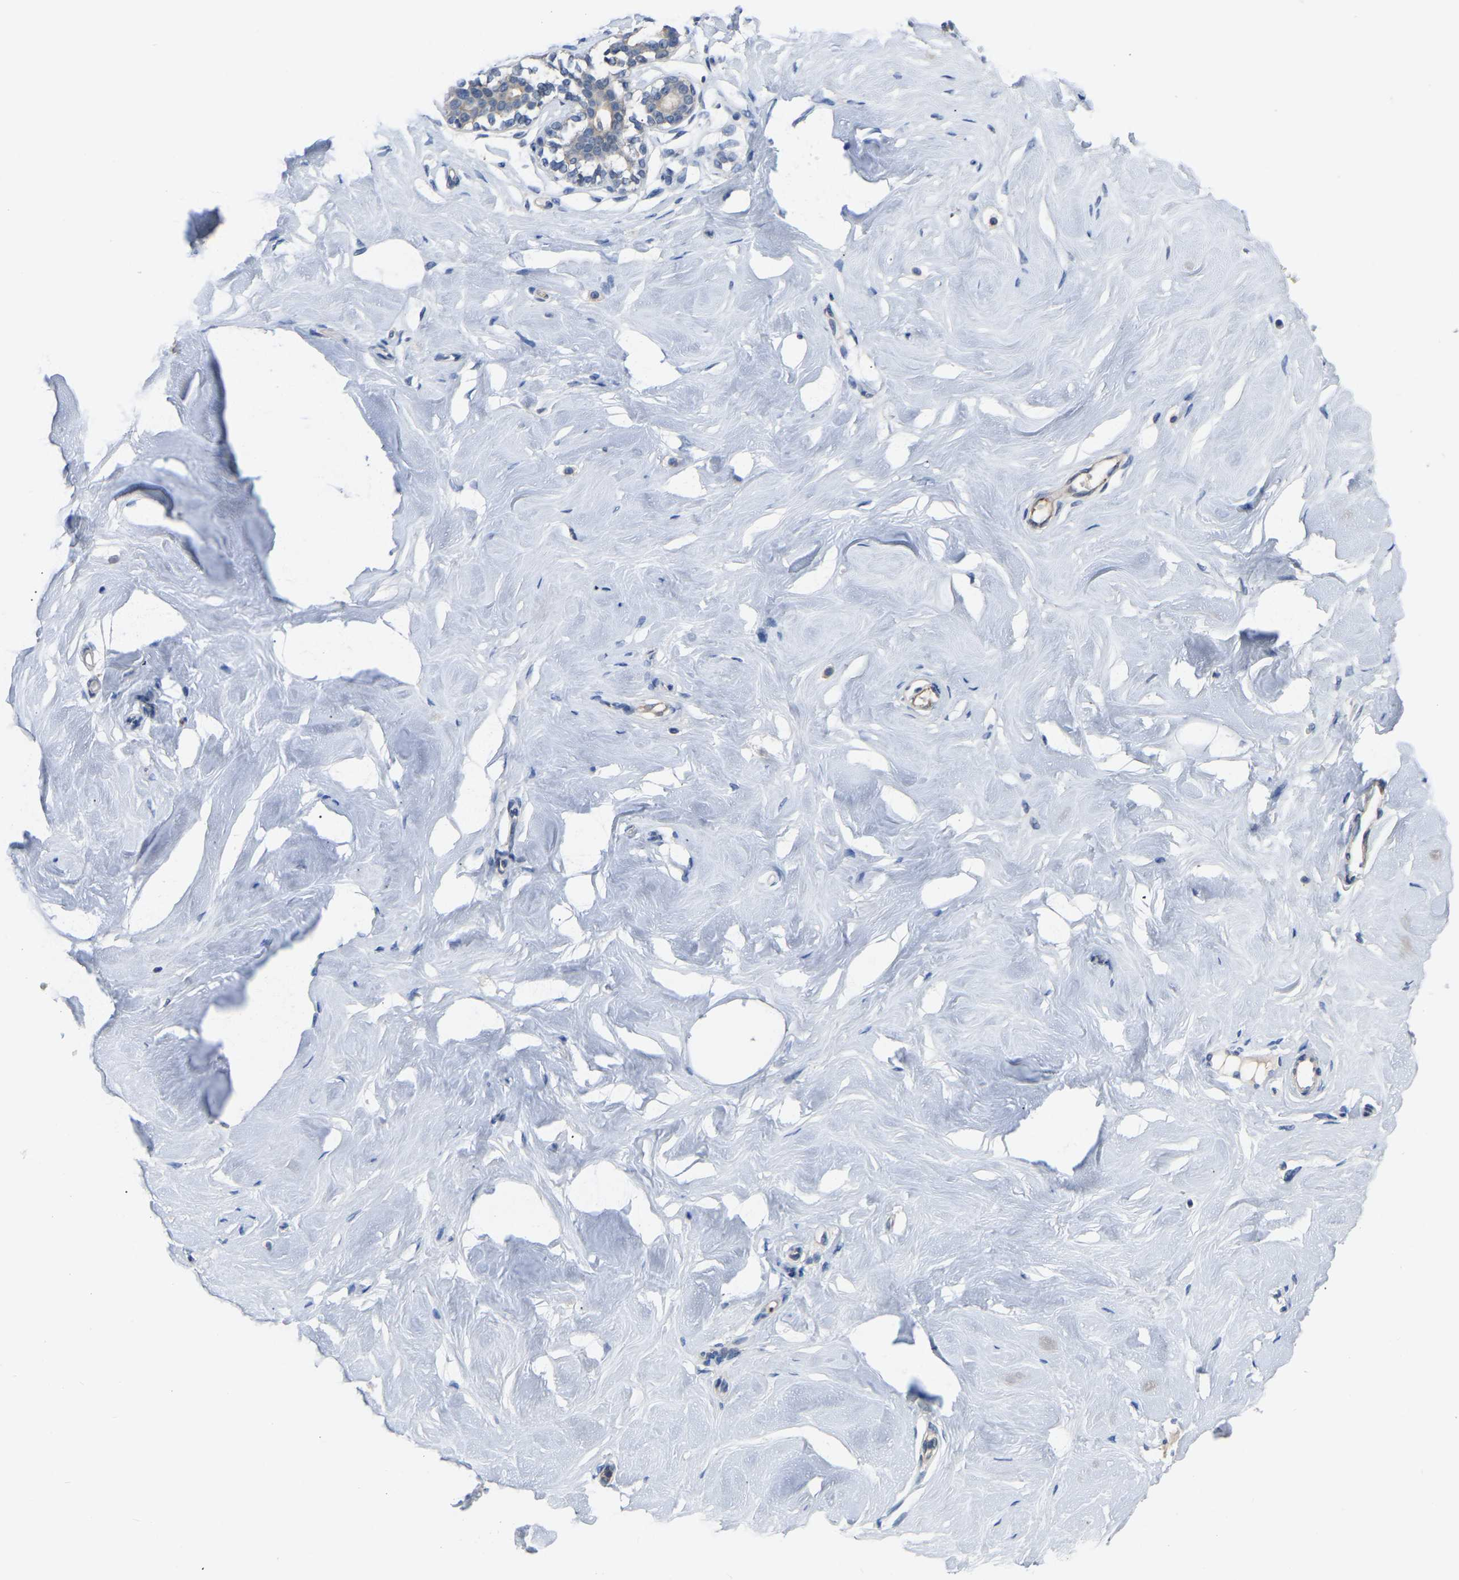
{"staining": {"intensity": "negative", "quantity": "none", "location": "none"}, "tissue": "breast", "cell_type": "Adipocytes", "image_type": "normal", "snomed": [{"axis": "morphology", "description": "Normal tissue, NOS"}, {"axis": "topography", "description": "Breast"}], "caption": "Immunohistochemistry of benign breast demonstrates no staining in adipocytes.", "gene": "ZNF449", "patient": {"sex": "female", "age": 23}}